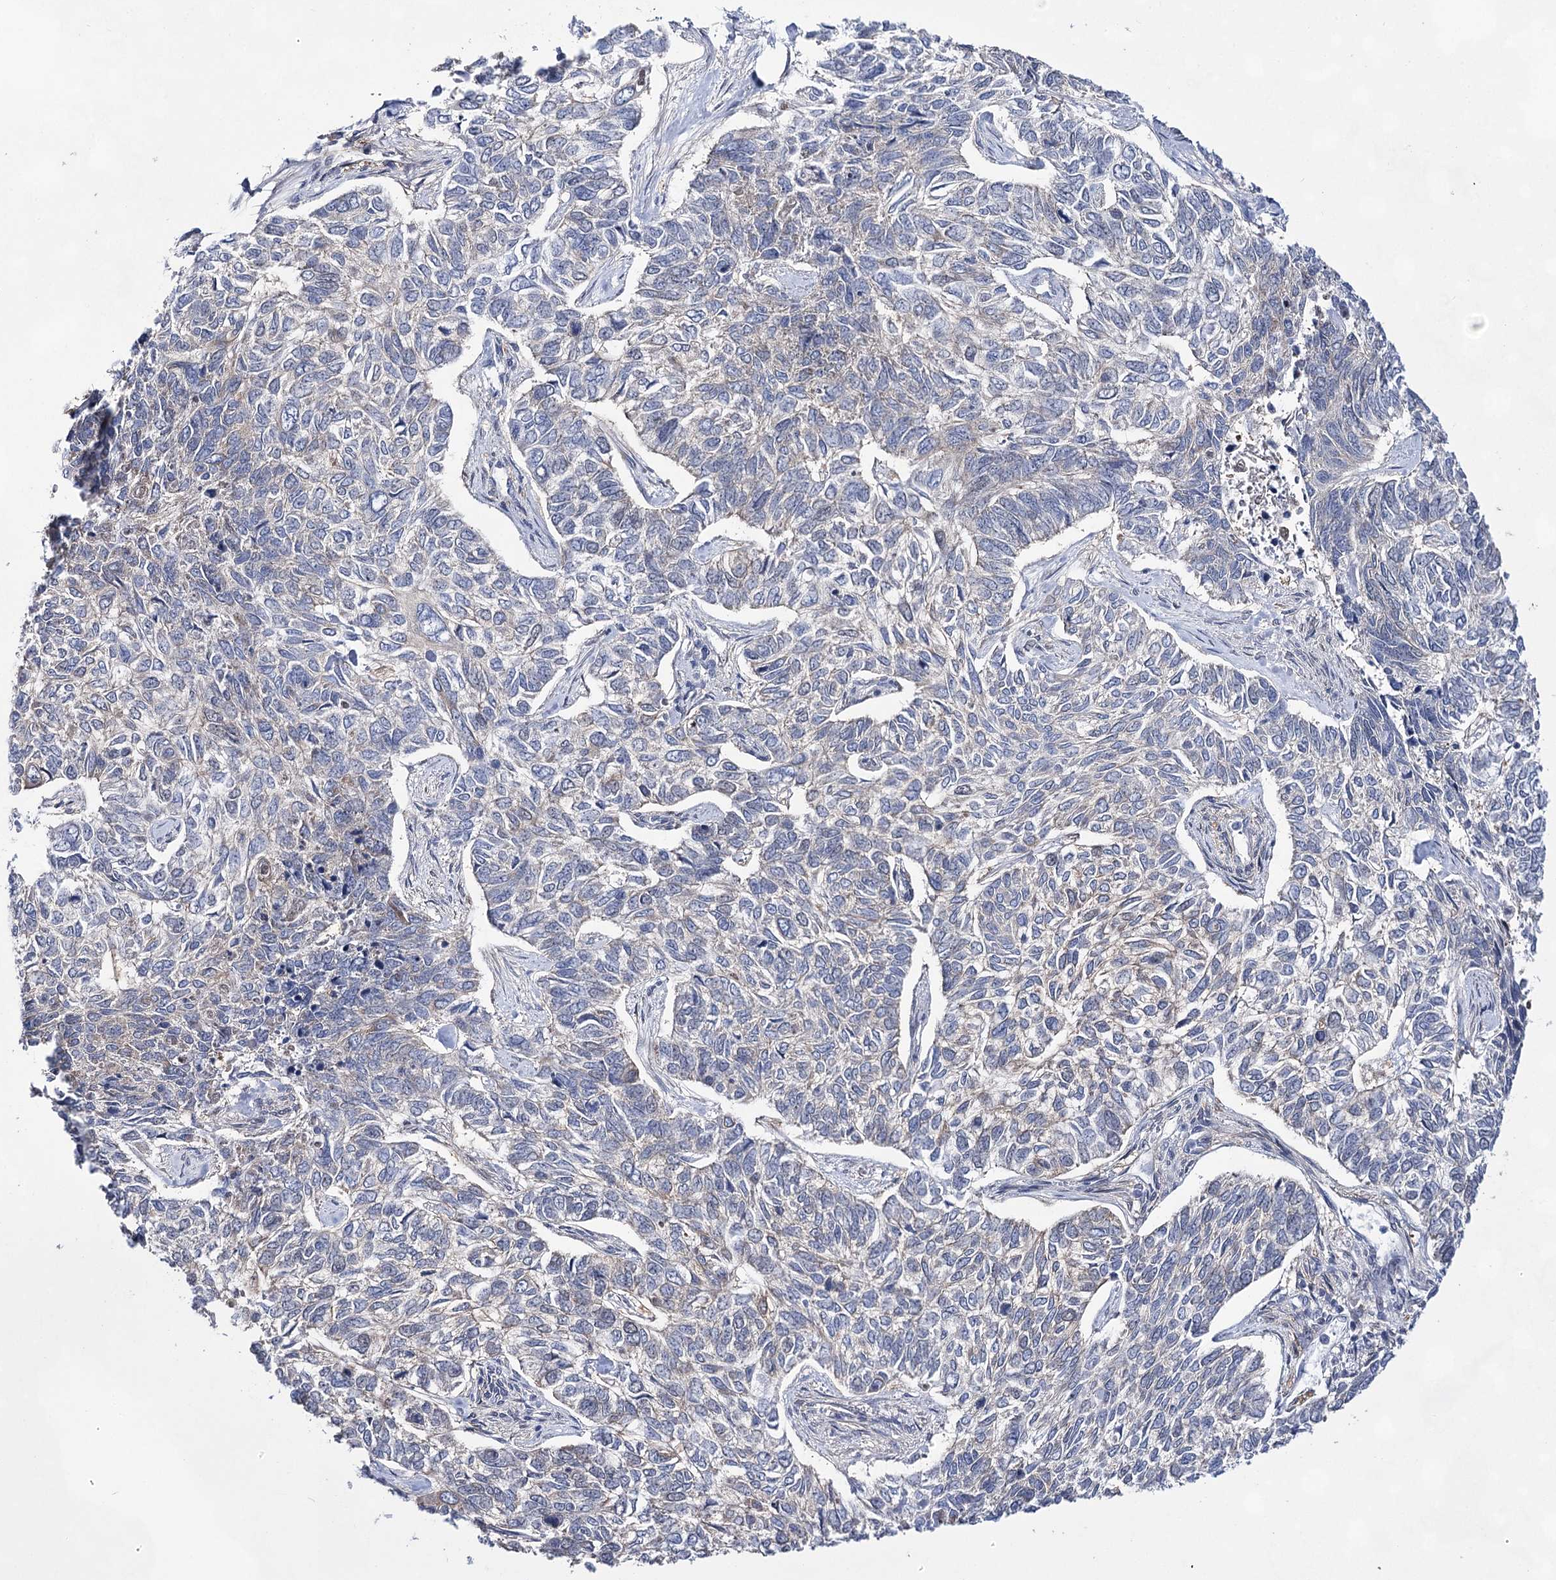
{"staining": {"intensity": "negative", "quantity": "none", "location": "none"}, "tissue": "skin cancer", "cell_type": "Tumor cells", "image_type": "cancer", "snomed": [{"axis": "morphology", "description": "Basal cell carcinoma"}, {"axis": "topography", "description": "Skin"}], "caption": "The micrograph shows no significant positivity in tumor cells of basal cell carcinoma (skin).", "gene": "UGDH", "patient": {"sex": "female", "age": 65}}